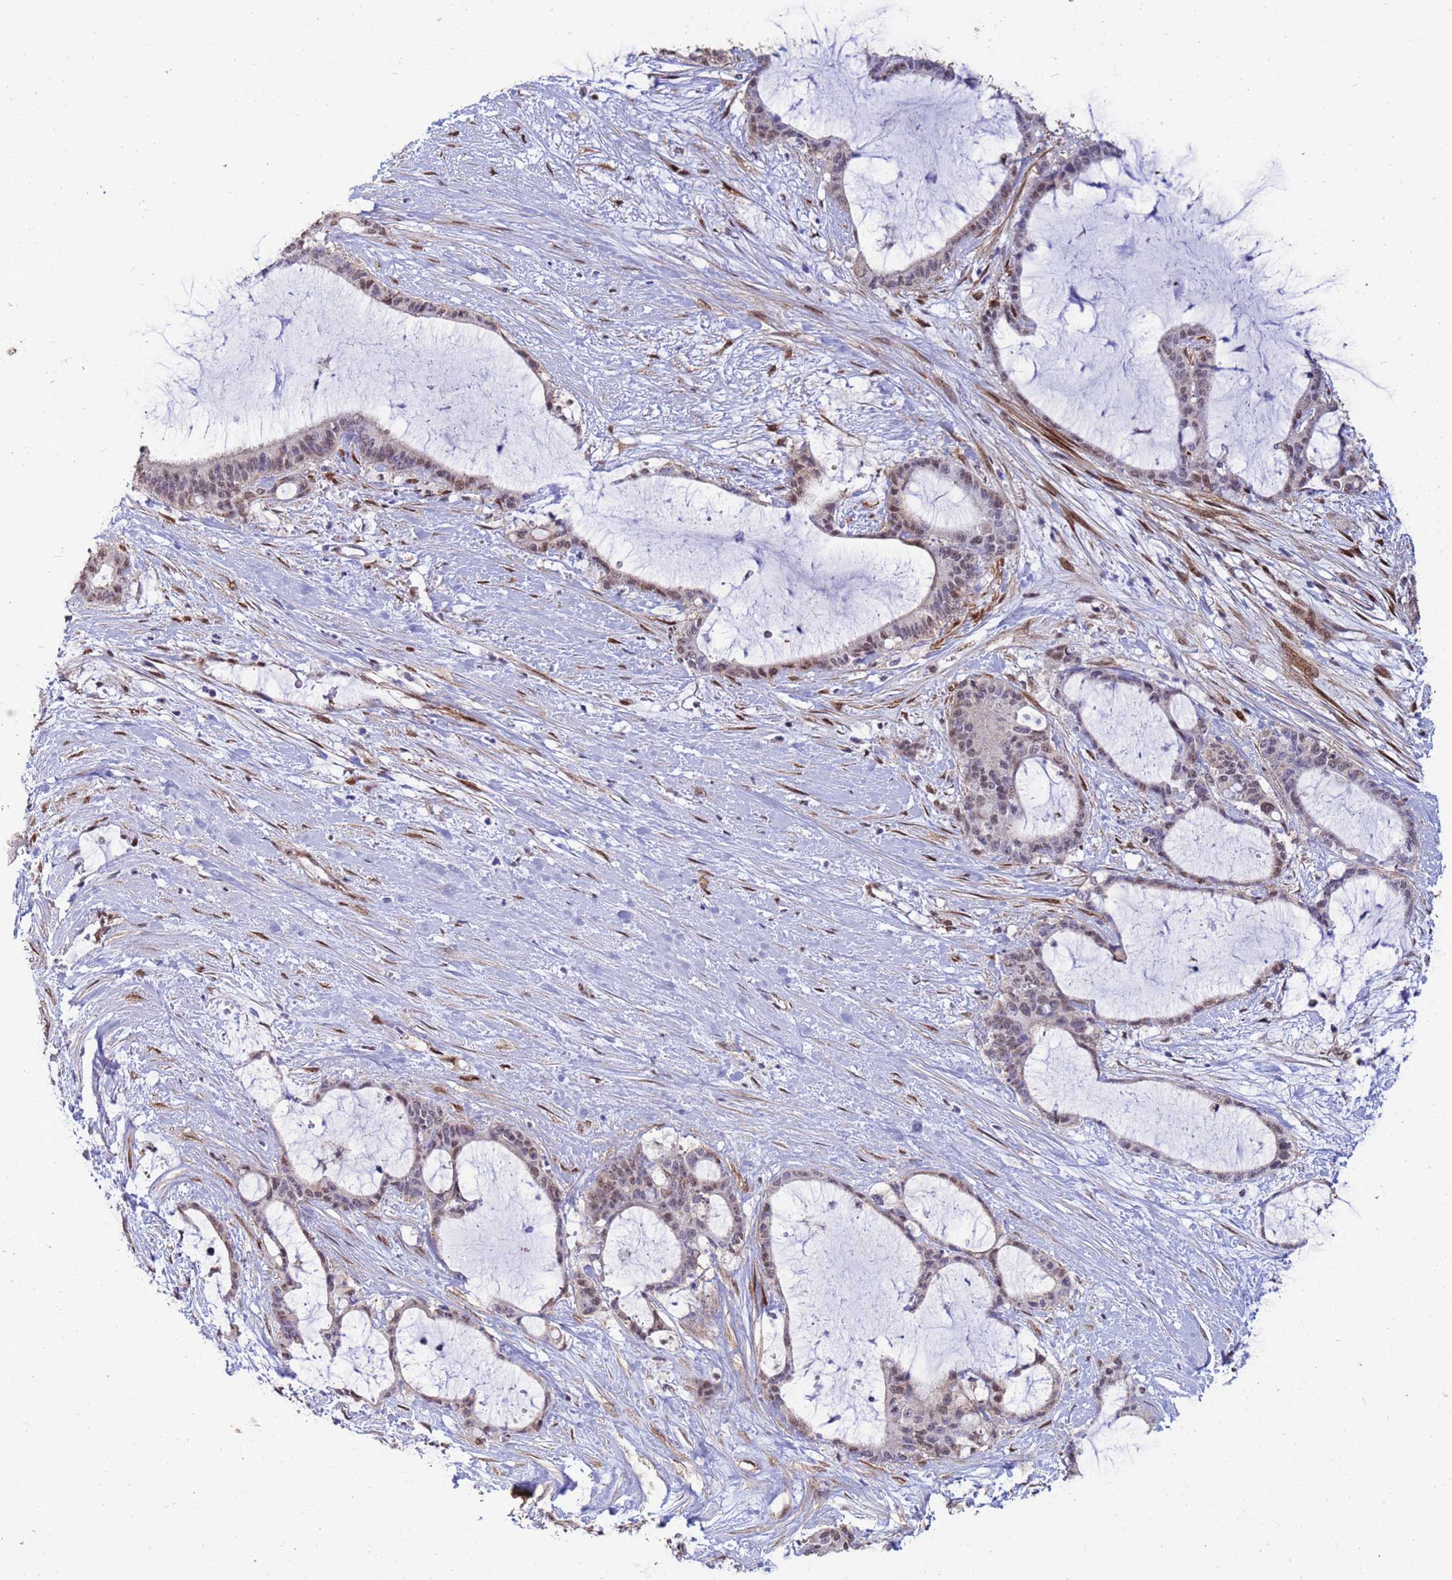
{"staining": {"intensity": "weak", "quantity": "25%-75%", "location": "nuclear"}, "tissue": "liver cancer", "cell_type": "Tumor cells", "image_type": "cancer", "snomed": [{"axis": "morphology", "description": "Normal tissue, NOS"}, {"axis": "morphology", "description": "Cholangiocarcinoma"}, {"axis": "topography", "description": "Liver"}, {"axis": "topography", "description": "Peripheral nerve tissue"}], "caption": "This is an image of immunohistochemistry (IHC) staining of liver cholangiocarcinoma, which shows weak expression in the nuclear of tumor cells.", "gene": "TRIP6", "patient": {"sex": "female", "age": 73}}